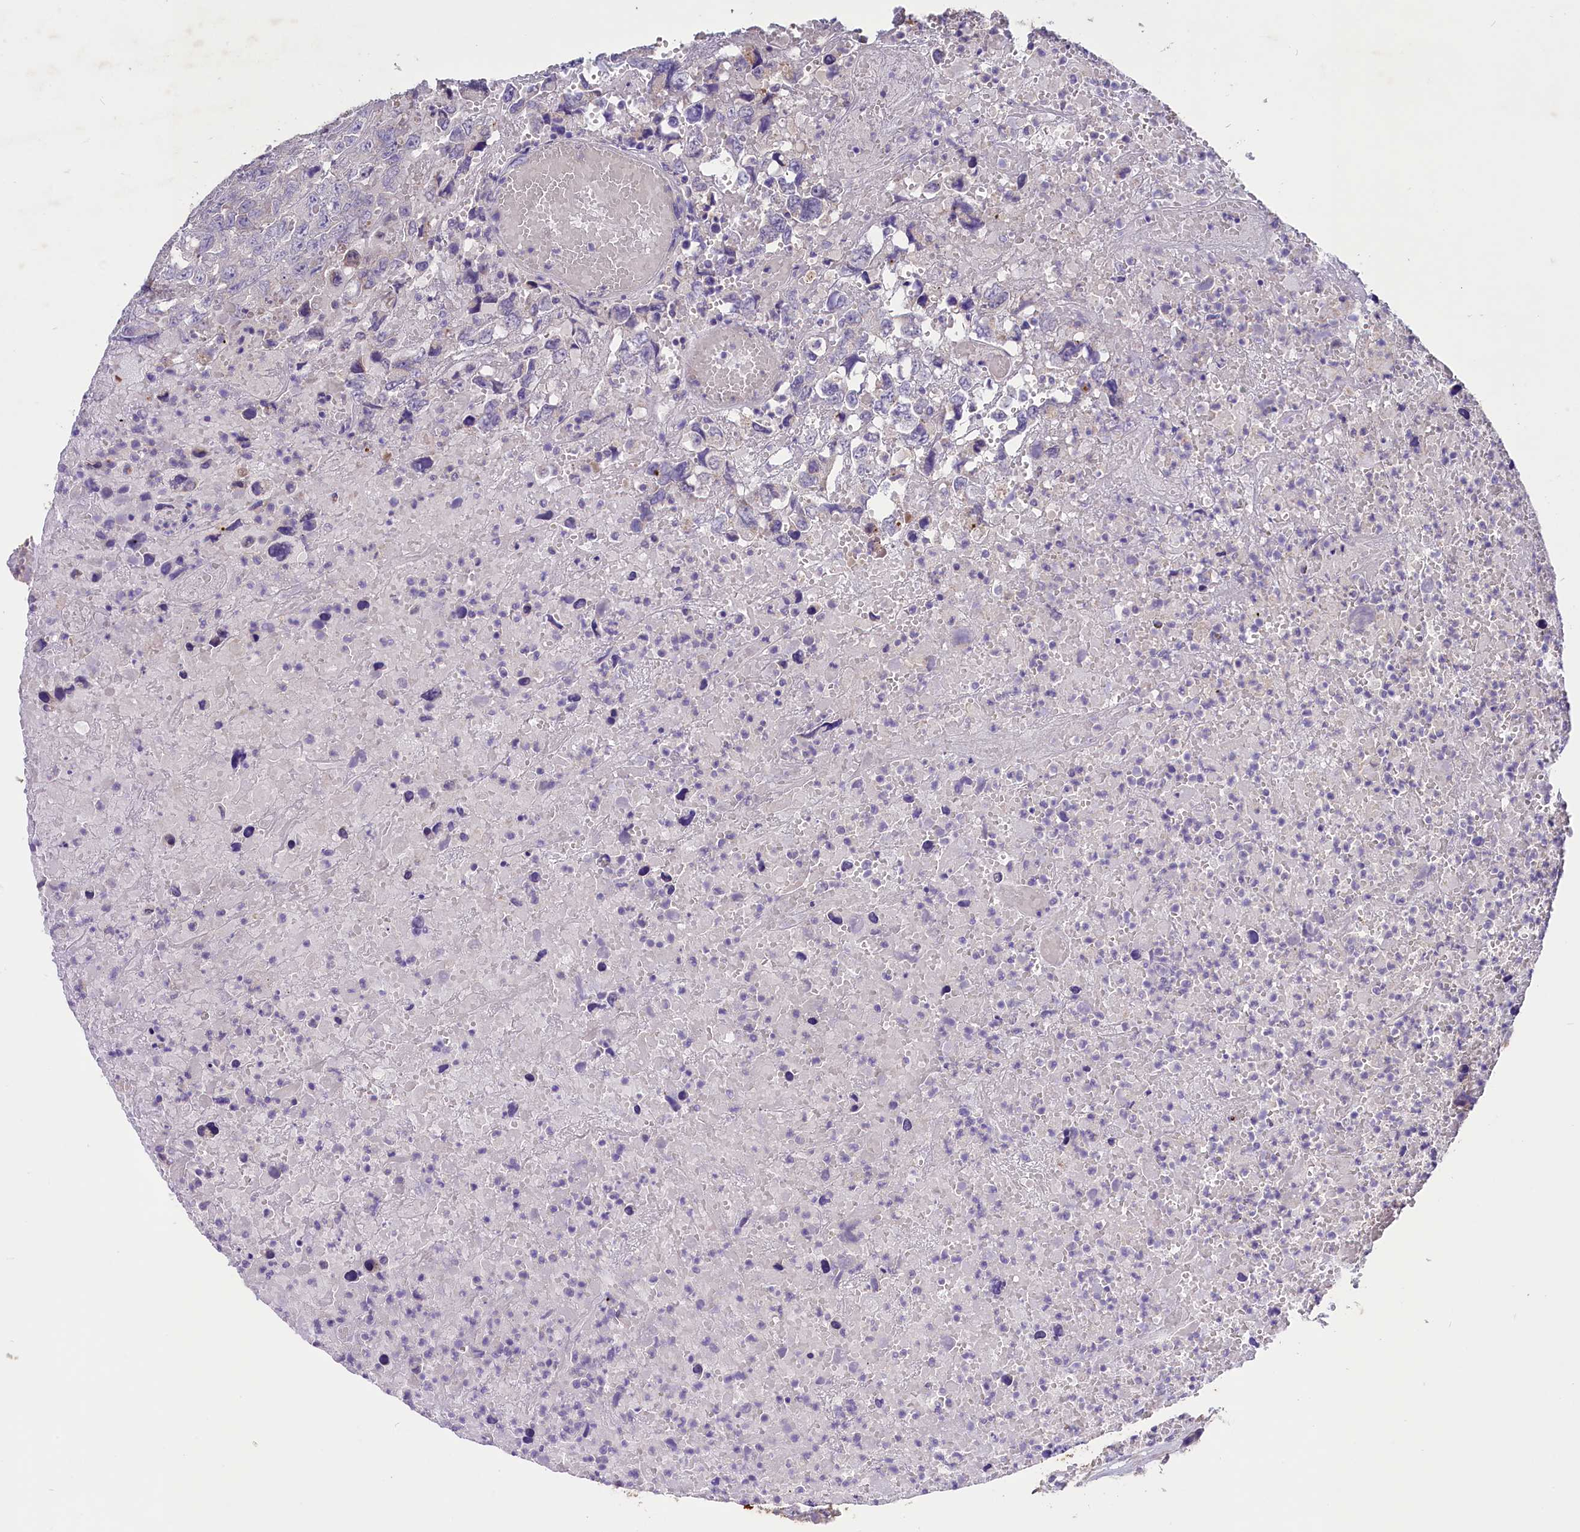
{"staining": {"intensity": "moderate", "quantity": "<25%", "location": "cytoplasmic/membranous"}, "tissue": "testis cancer", "cell_type": "Tumor cells", "image_type": "cancer", "snomed": [{"axis": "morphology", "description": "Carcinoma, Embryonal, NOS"}, {"axis": "topography", "description": "Testis"}], "caption": "Protein analysis of testis cancer (embryonal carcinoma) tissue reveals moderate cytoplasmic/membranous expression in approximately <25% of tumor cells. (brown staining indicates protein expression, while blue staining denotes nuclei).", "gene": "CD99L2", "patient": {"sex": "male", "age": 45}}